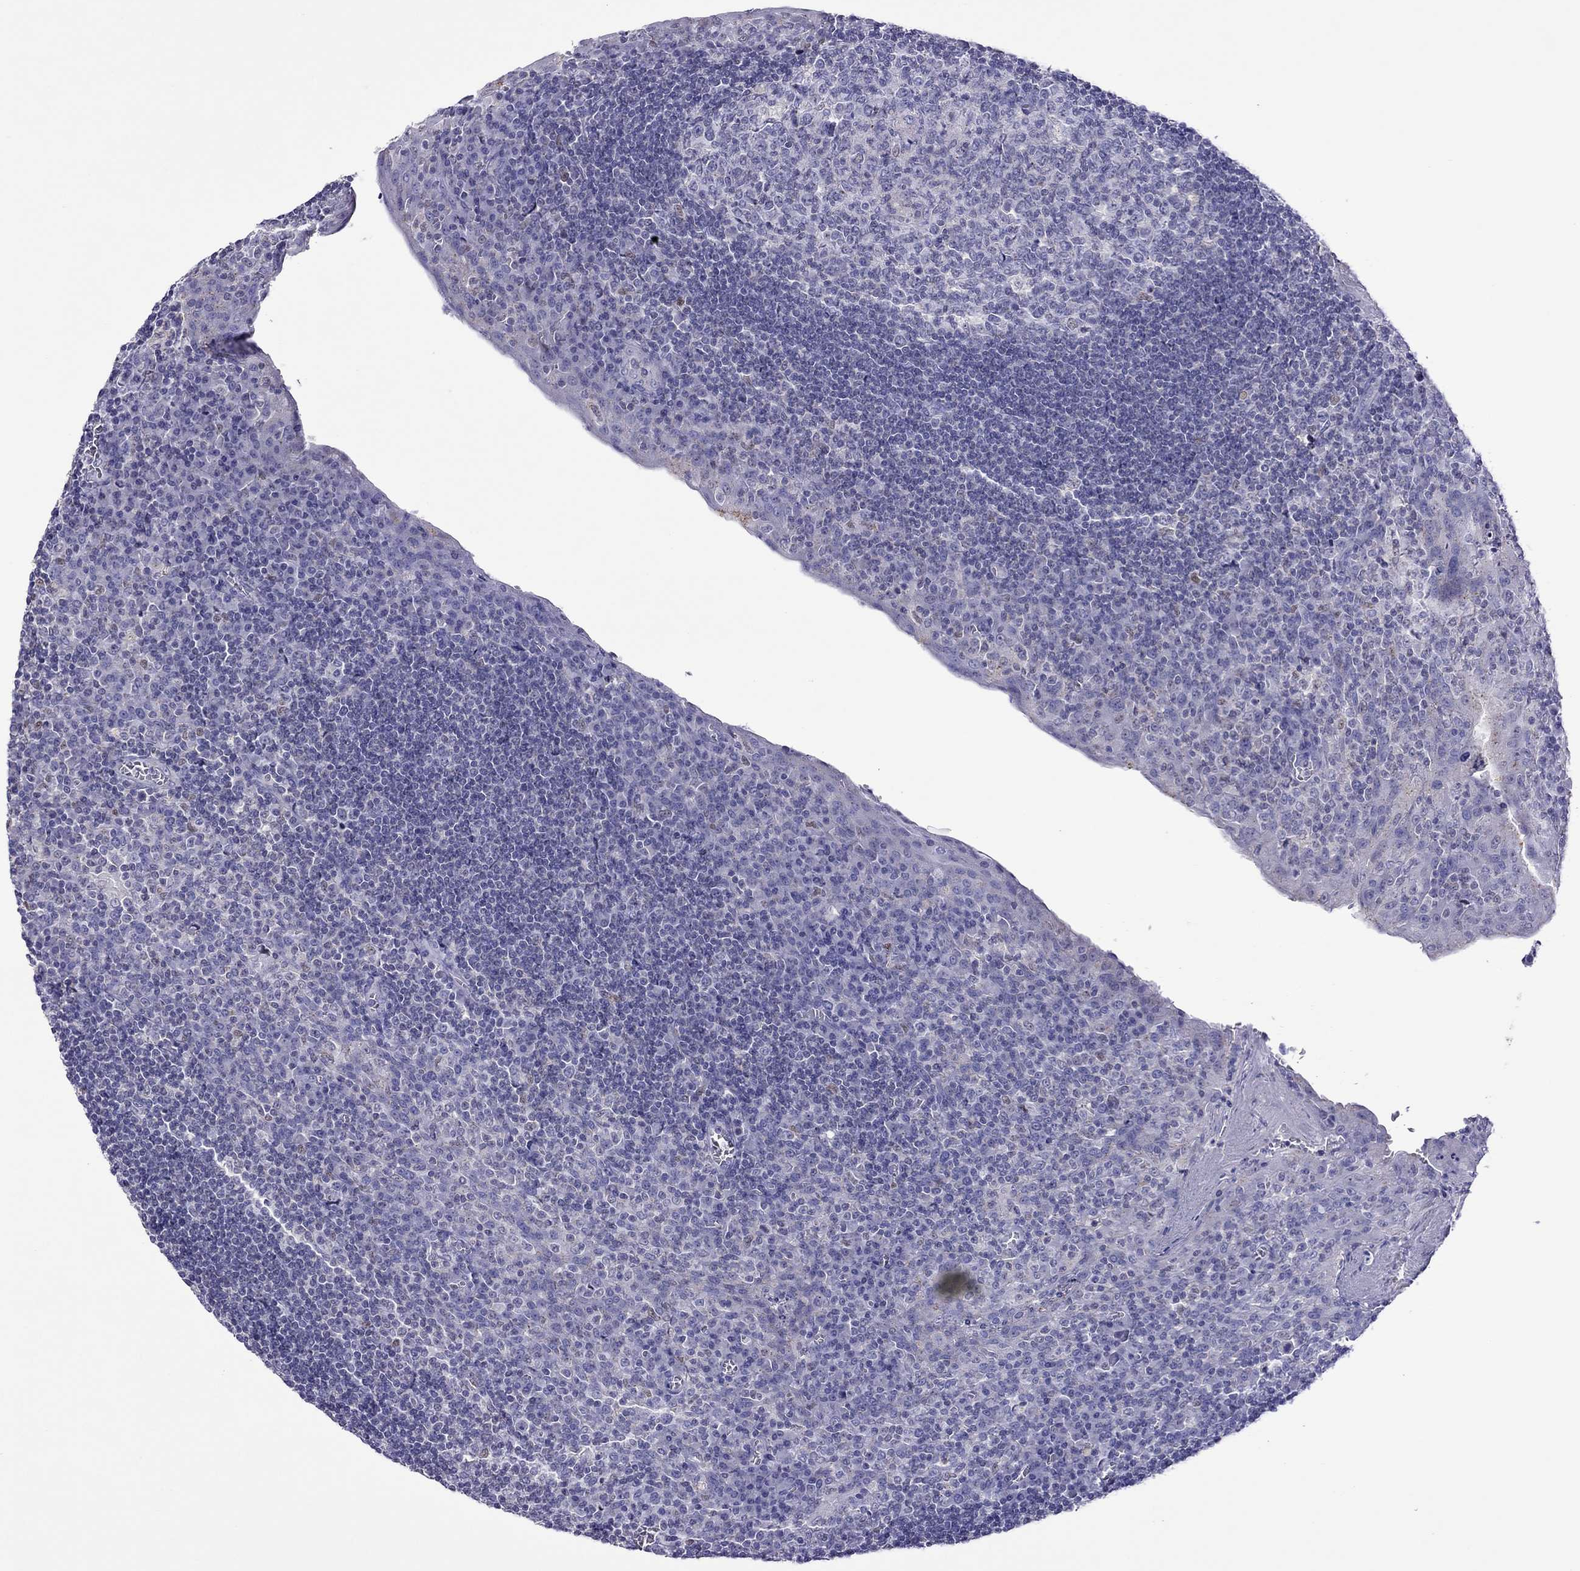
{"staining": {"intensity": "negative", "quantity": "none", "location": "none"}, "tissue": "tonsil", "cell_type": "Germinal center cells", "image_type": "normal", "snomed": [{"axis": "morphology", "description": "Normal tissue, NOS"}, {"axis": "topography", "description": "Tonsil"}], "caption": "Immunohistochemistry photomicrograph of unremarkable tonsil: tonsil stained with DAB displays no significant protein positivity in germinal center cells.", "gene": "MPZ", "patient": {"sex": "female", "age": 13}}